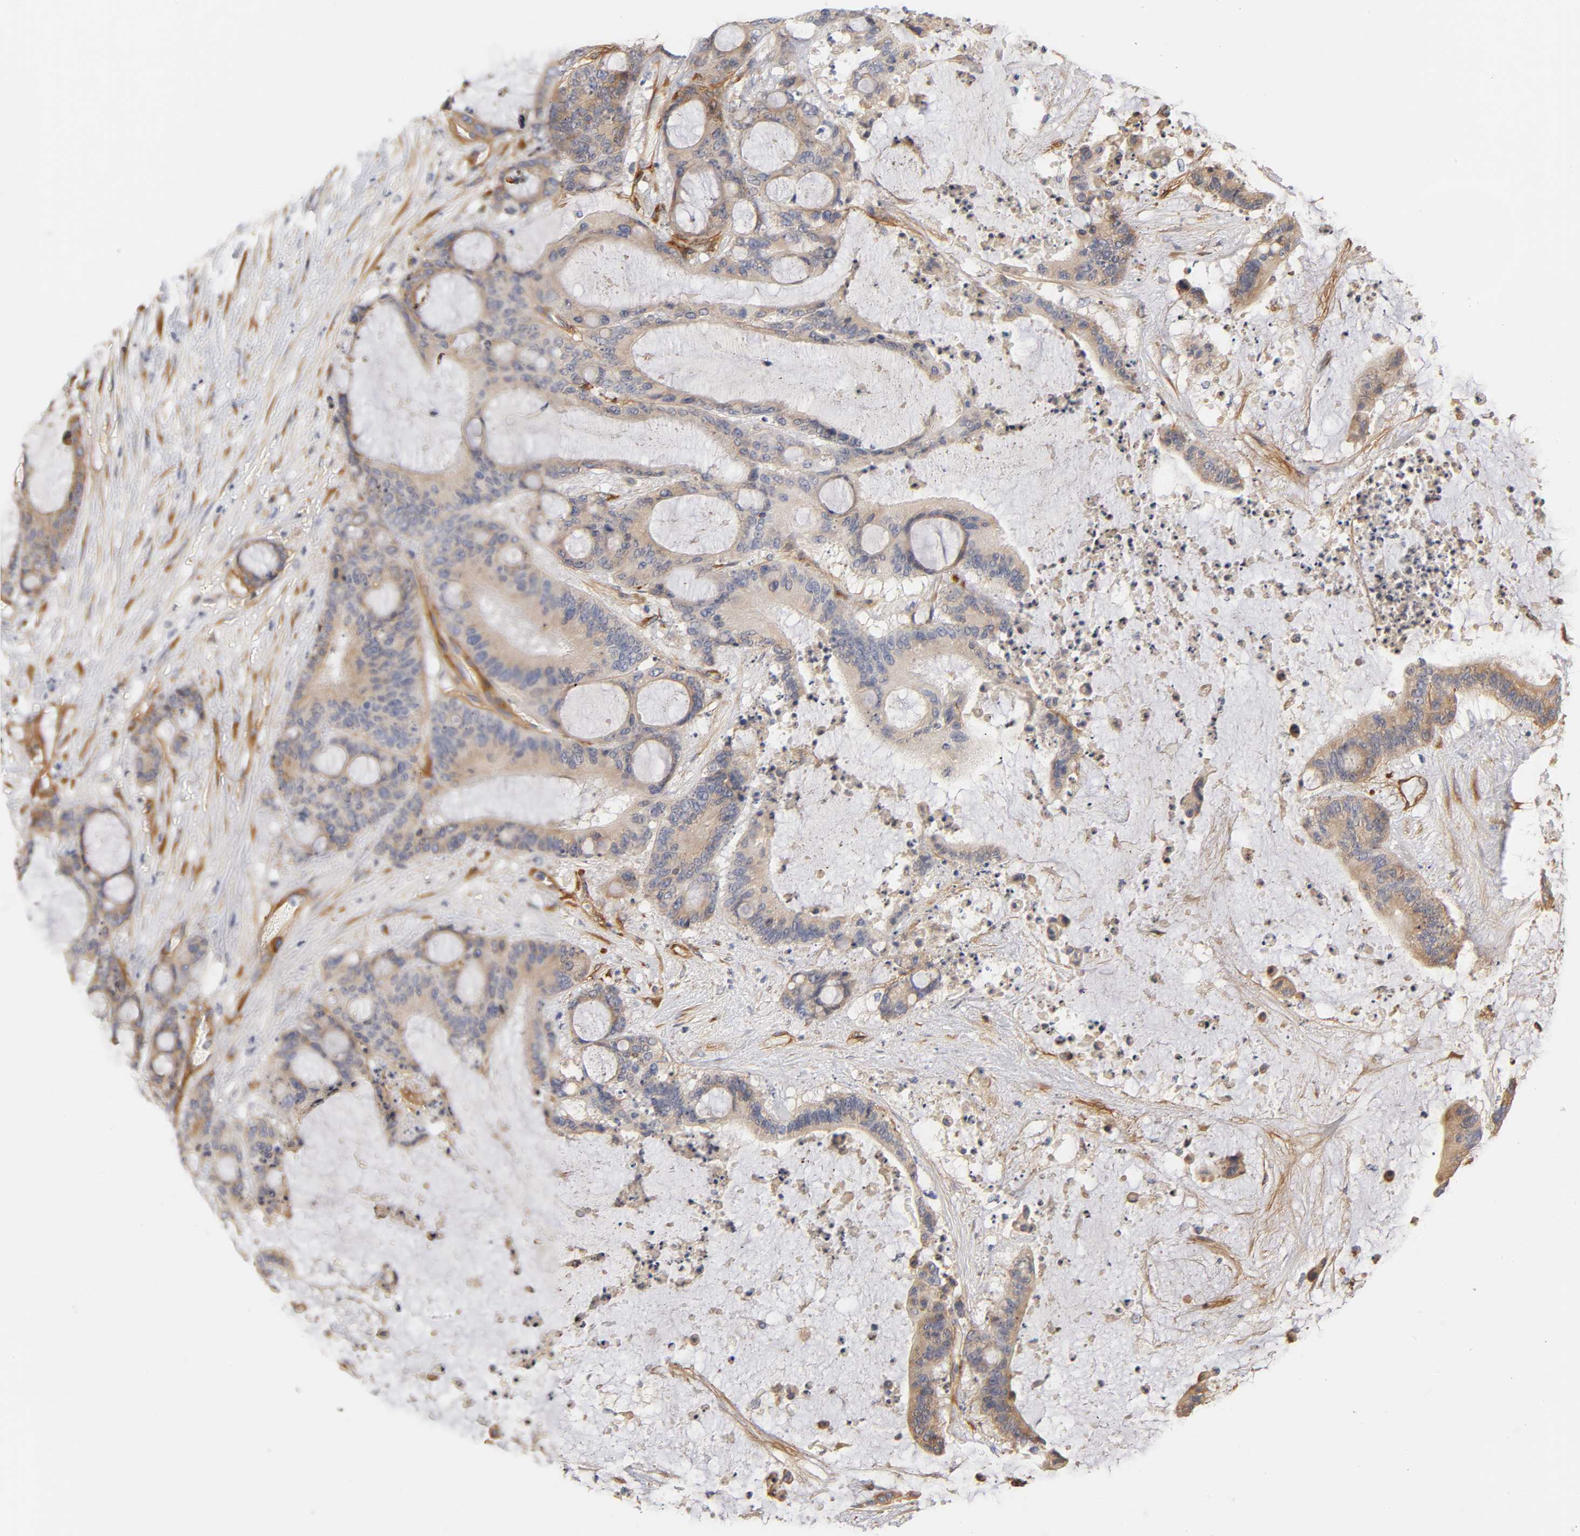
{"staining": {"intensity": "weak", "quantity": ">75%", "location": "cytoplasmic/membranous"}, "tissue": "liver cancer", "cell_type": "Tumor cells", "image_type": "cancer", "snomed": [{"axis": "morphology", "description": "Cholangiocarcinoma"}, {"axis": "topography", "description": "Liver"}], "caption": "Liver cholangiocarcinoma stained with immunohistochemistry shows weak cytoplasmic/membranous staining in about >75% of tumor cells.", "gene": "LAMB1", "patient": {"sex": "female", "age": 73}}